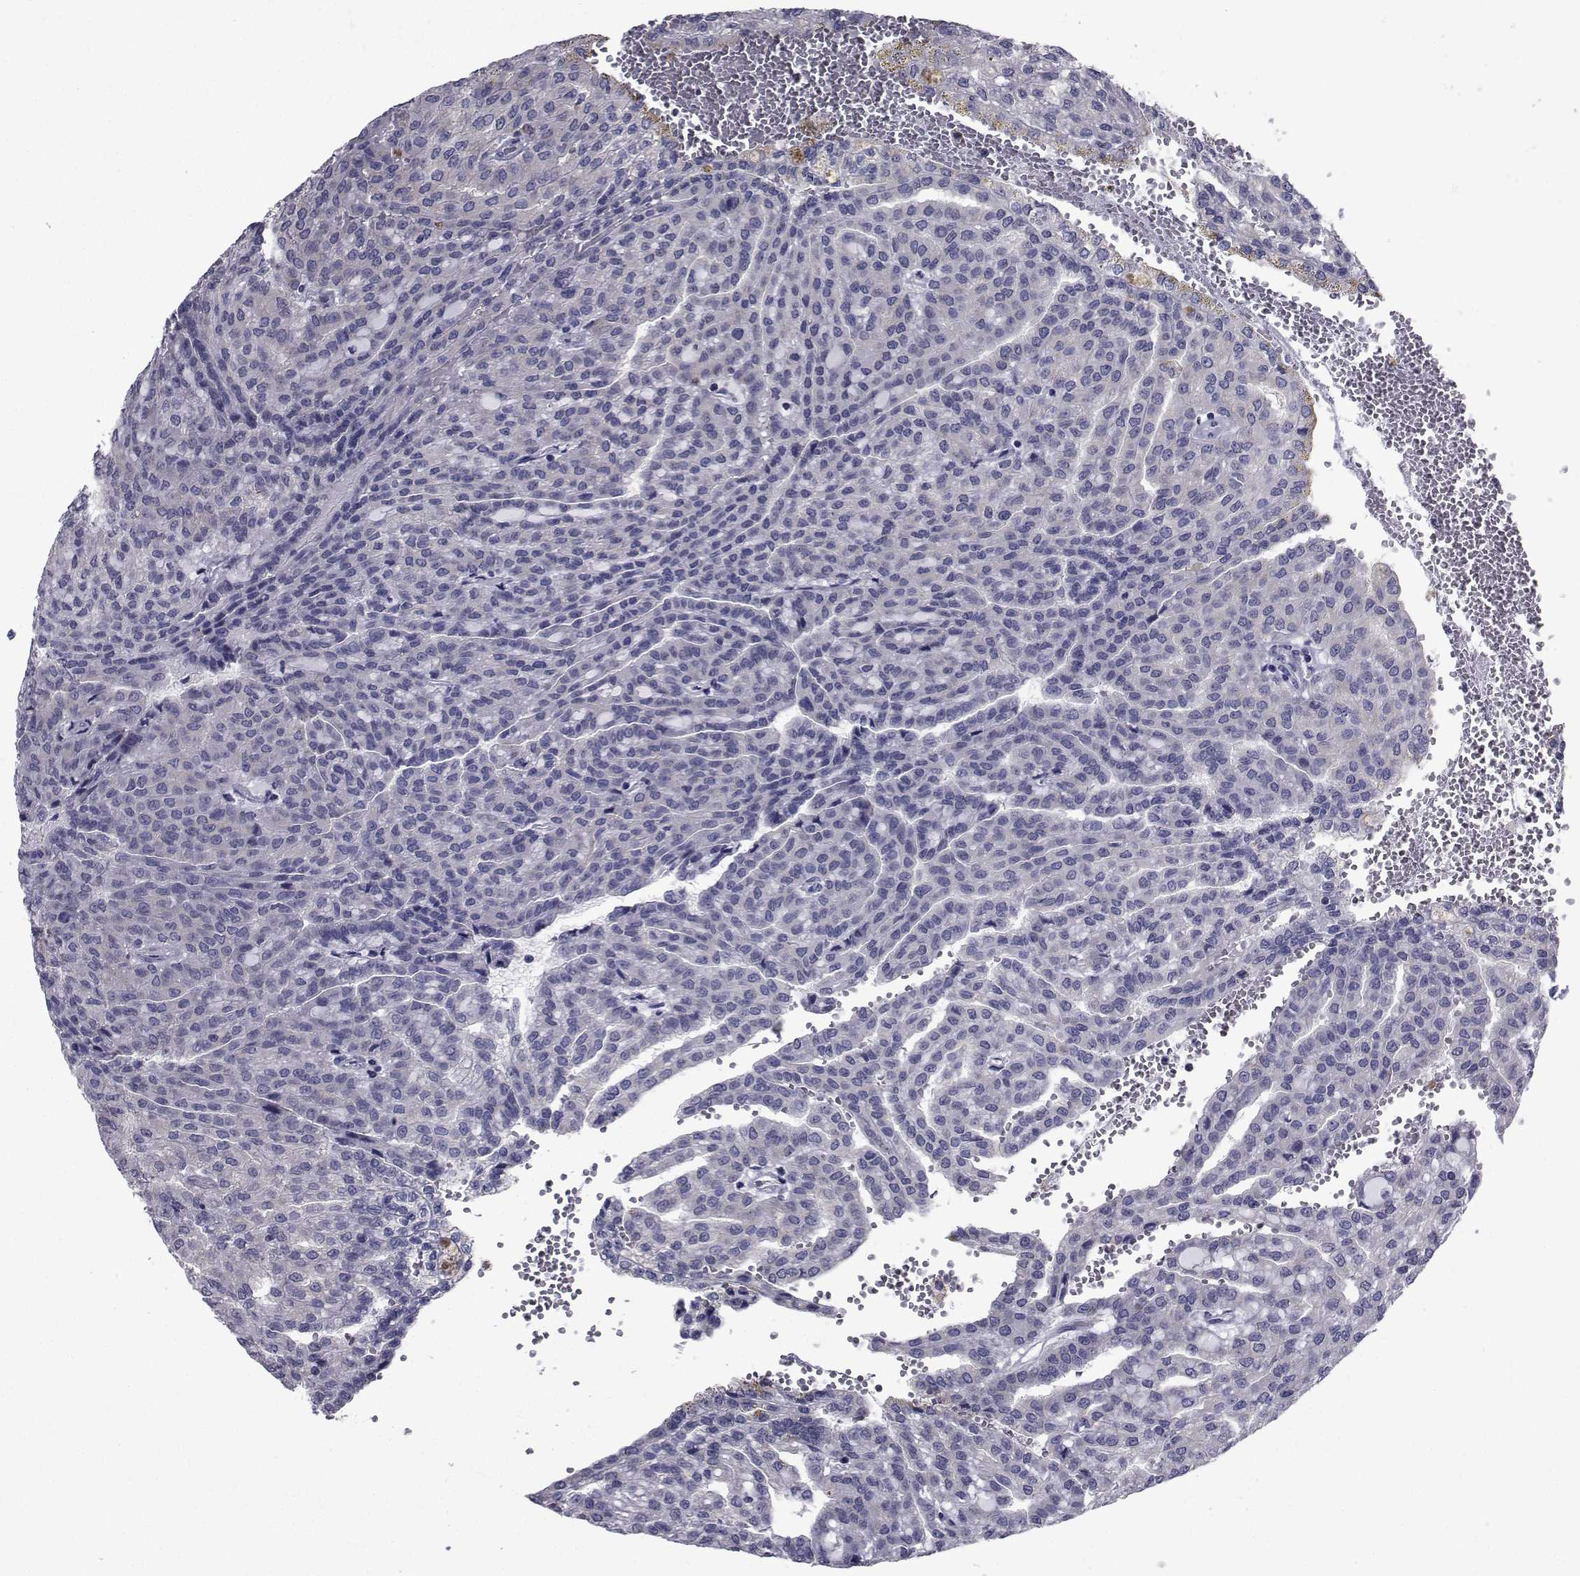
{"staining": {"intensity": "negative", "quantity": "none", "location": "none"}, "tissue": "renal cancer", "cell_type": "Tumor cells", "image_type": "cancer", "snomed": [{"axis": "morphology", "description": "Adenocarcinoma, NOS"}, {"axis": "topography", "description": "Kidney"}], "caption": "Immunohistochemistry (IHC) of human adenocarcinoma (renal) shows no staining in tumor cells.", "gene": "CHRNA1", "patient": {"sex": "male", "age": 63}}